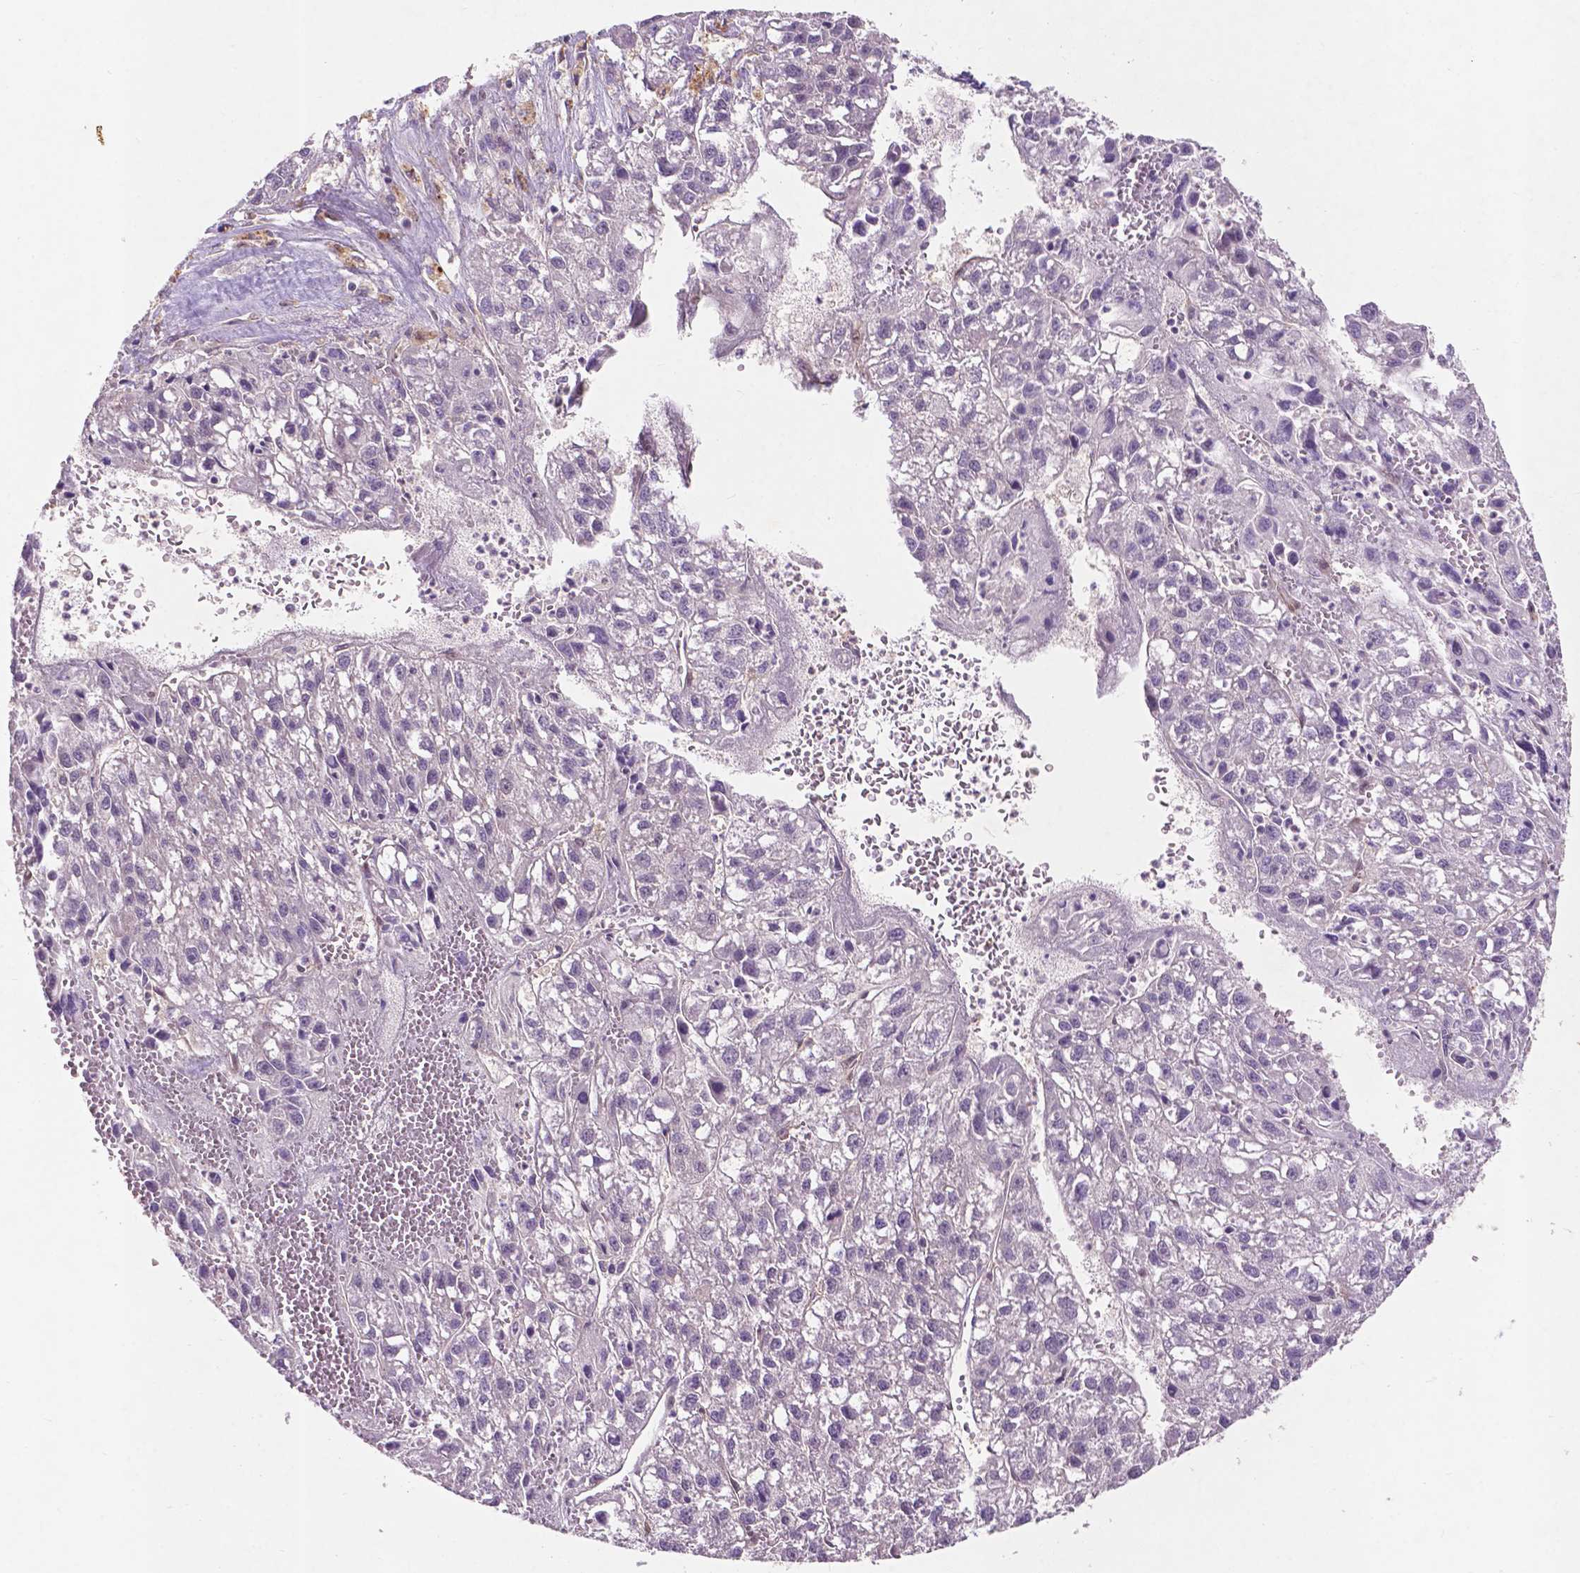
{"staining": {"intensity": "negative", "quantity": "none", "location": "none"}, "tissue": "liver cancer", "cell_type": "Tumor cells", "image_type": "cancer", "snomed": [{"axis": "morphology", "description": "Carcinoma, Hepatocellular, NOS"}, {"axis": "topography", "description": "Liver"}], "caption": "Tumor cells show no significant expression in liver cancer. Brightfield microscopy of immunohistochemistry (IHC) stained with DAB (brown) and hematoxylin (blue), captured at high magnification.", "gene": "GPR37", "patient": {"sex": "female", "age": 70}}